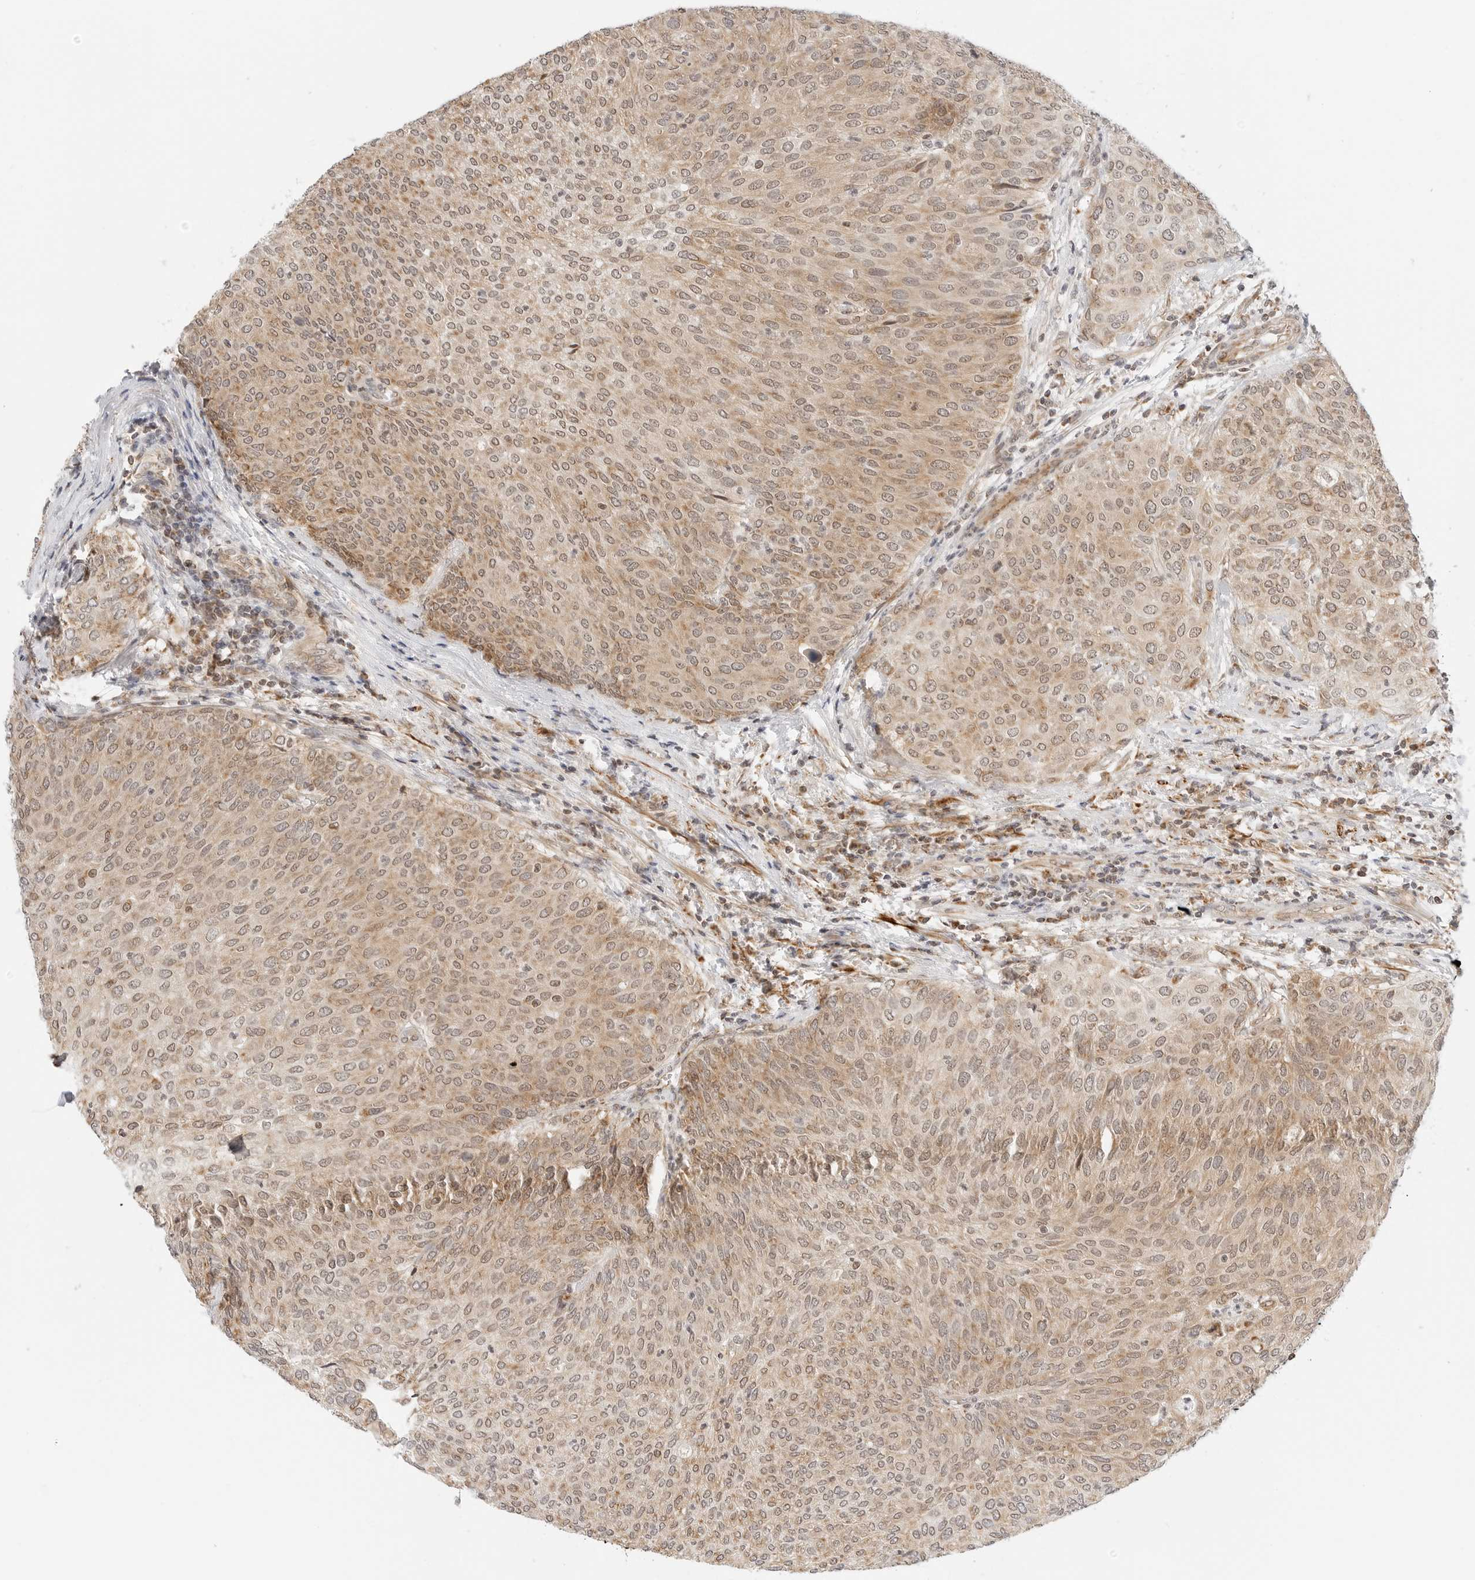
{"staining": {"intensity": "weak", "quantity": ">75%", "location": "cytoplasmic/membranous,nuclear"}, "tissue": "urothelial cancer", "cell_type": "Tumor cells", "image_type": "cancer", "snomed": [{"axis": "morphology", "description": "Urothelial carcinoma, Low grade"}, {"axis": "topography", "description": "Urinary bladder"}], "caption": "Immunohistochemical staining of urothelial carcinoma (low-grade) demonstrates low levels of weak cytoplasmic/membranous and nuclear protein expression in about >75% of tumor cells. The protein of interest is stained brown, and the nuclei are stained in blue (DAB IHC with brightfield microscopy, high magnification).", "gene": "GORAB", "patient": {"sex": "female", "age": 79}}